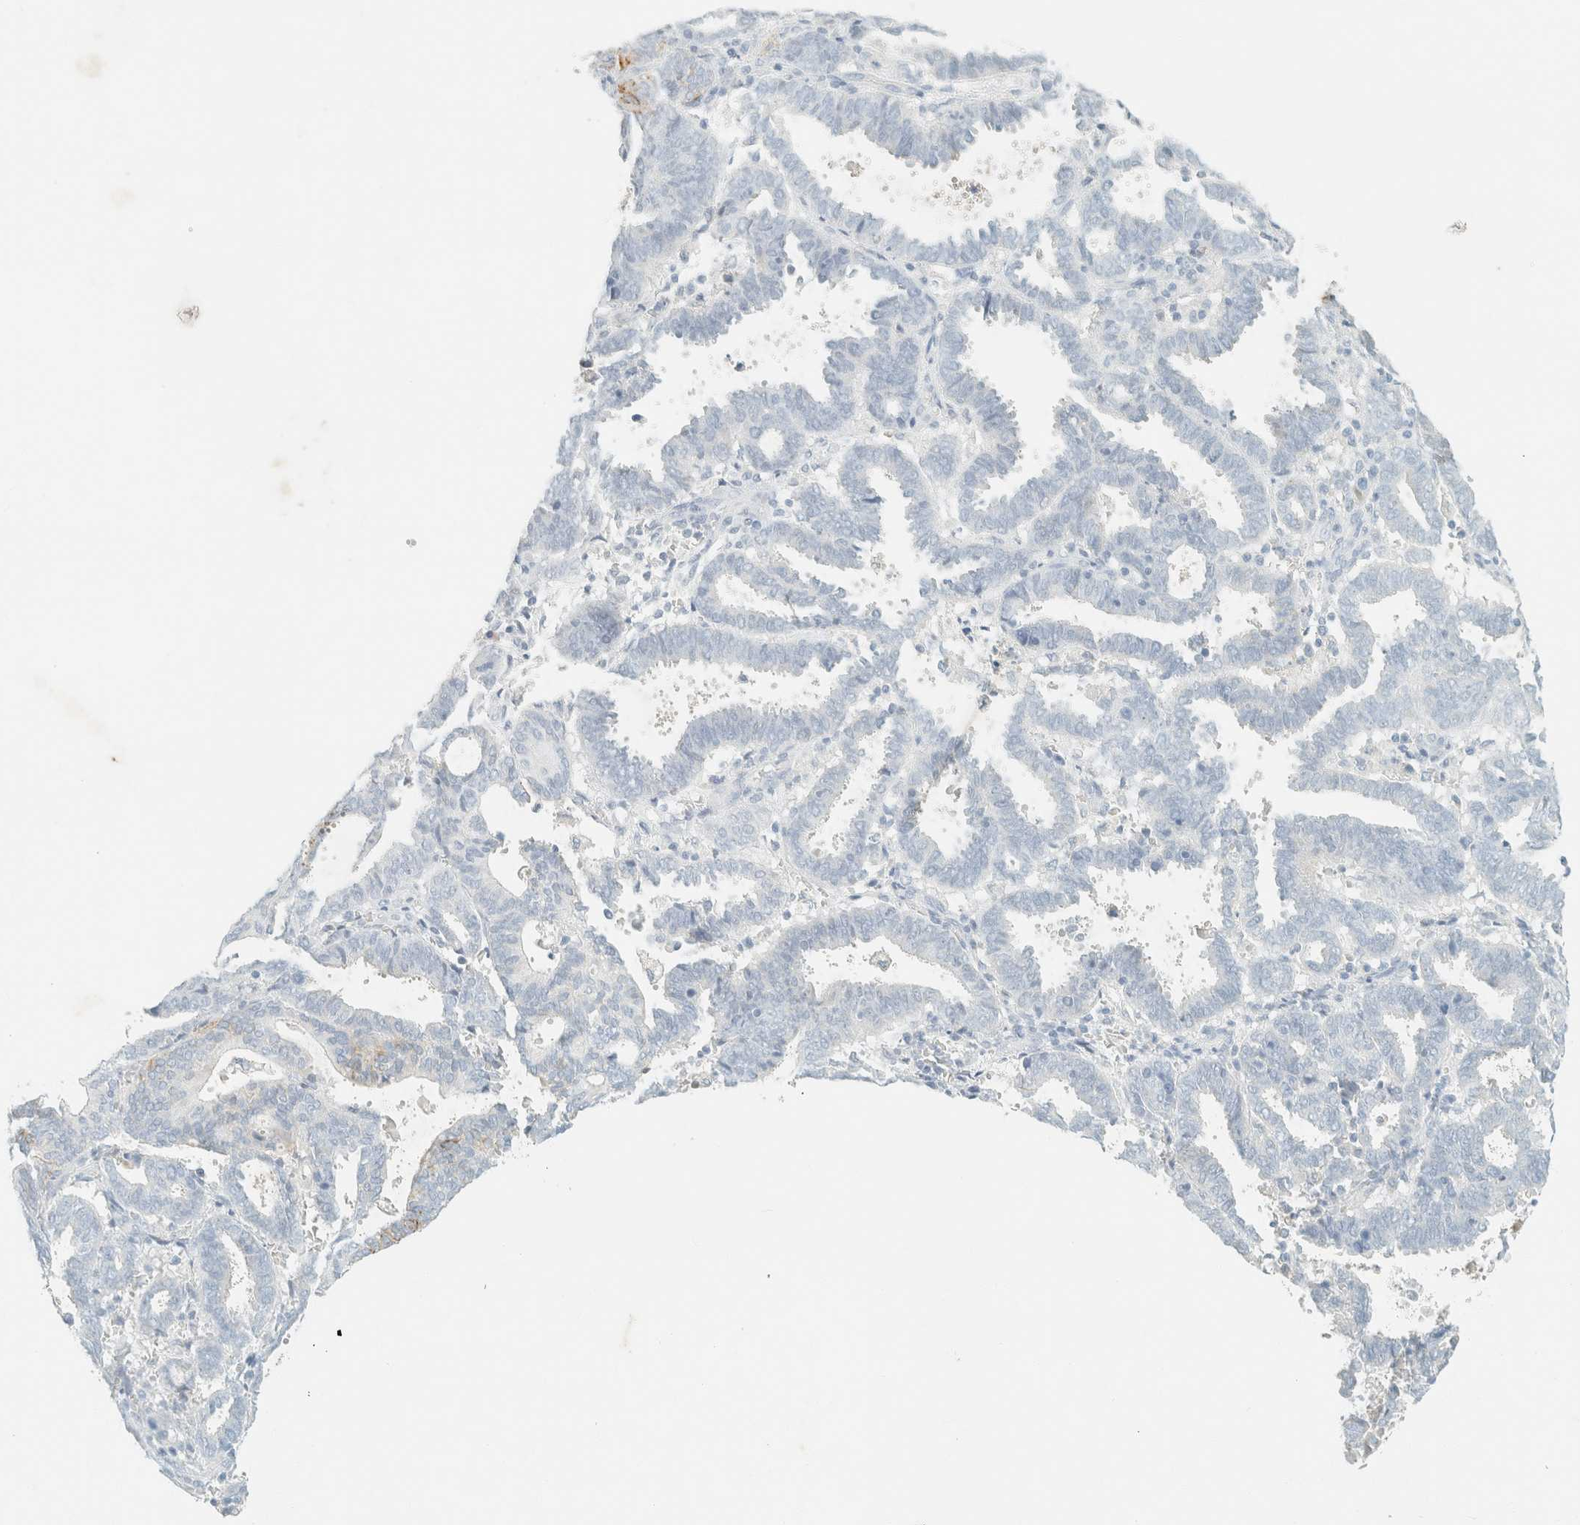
{"staining": {"intensity": "moderate", "quantity": "<25%", "location": "cytoplasmic/membranous"}, "tissue": "endometrial cancer", "cell_type": "Tumor cells", "image_type": "cancer", "snomed": [{"axis": "morphology", "description": "Adenocarcinoma, NOS"}, {"axis": "topography", "description": "Uterus"}], "caption": "Protein expression analysis of endometrial cancer exhibits moderate cytoplasmic/membranous expression in about <25% of tumor cells.", "gene": "GPA33", "patient": {"sex": "female", "age": 83}}